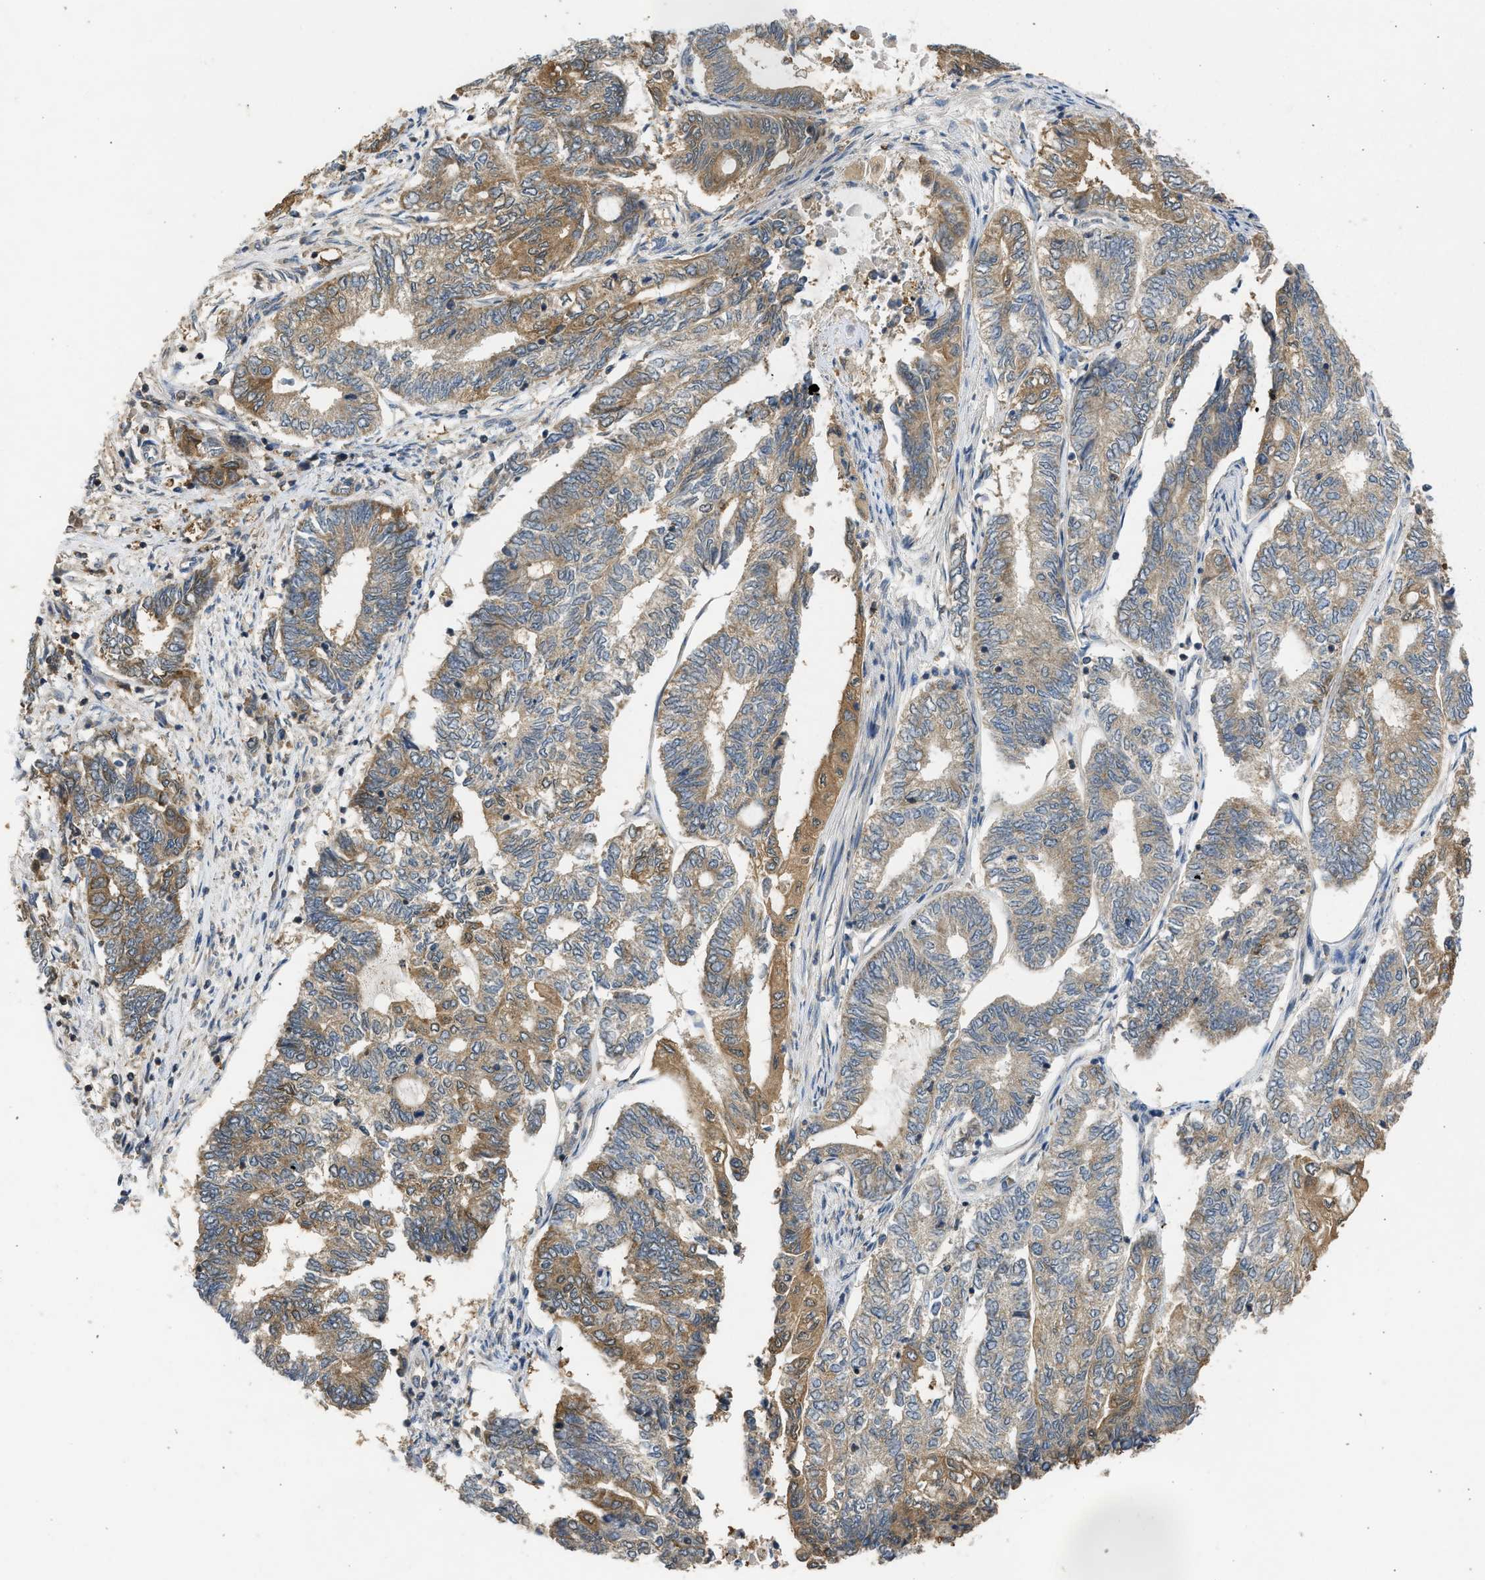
{"staining": {"intensity": "moderate", "quantity": ">75%", "location": "cytoplasmic/membranous"}, "tissue": "endometrial cancer", "cell_type": "Tumor cells", "image_type": "cancer", "snomed": [{"axis": "morphology", "description": "Adenocarcinoma, NOS"}, {"axis": "topography", "description": "Uterus"}, {"axis": "topography", "description": "Endometrium"}], "caption": "Endometrial adenocarcinoma stained for a protein (brown) reveals moderate cytoplasmic/membranous positive positivity in about >75% of tumor cells.", "gene": "CYP1A1", "patient": {"sex": "female", "age": 70}}